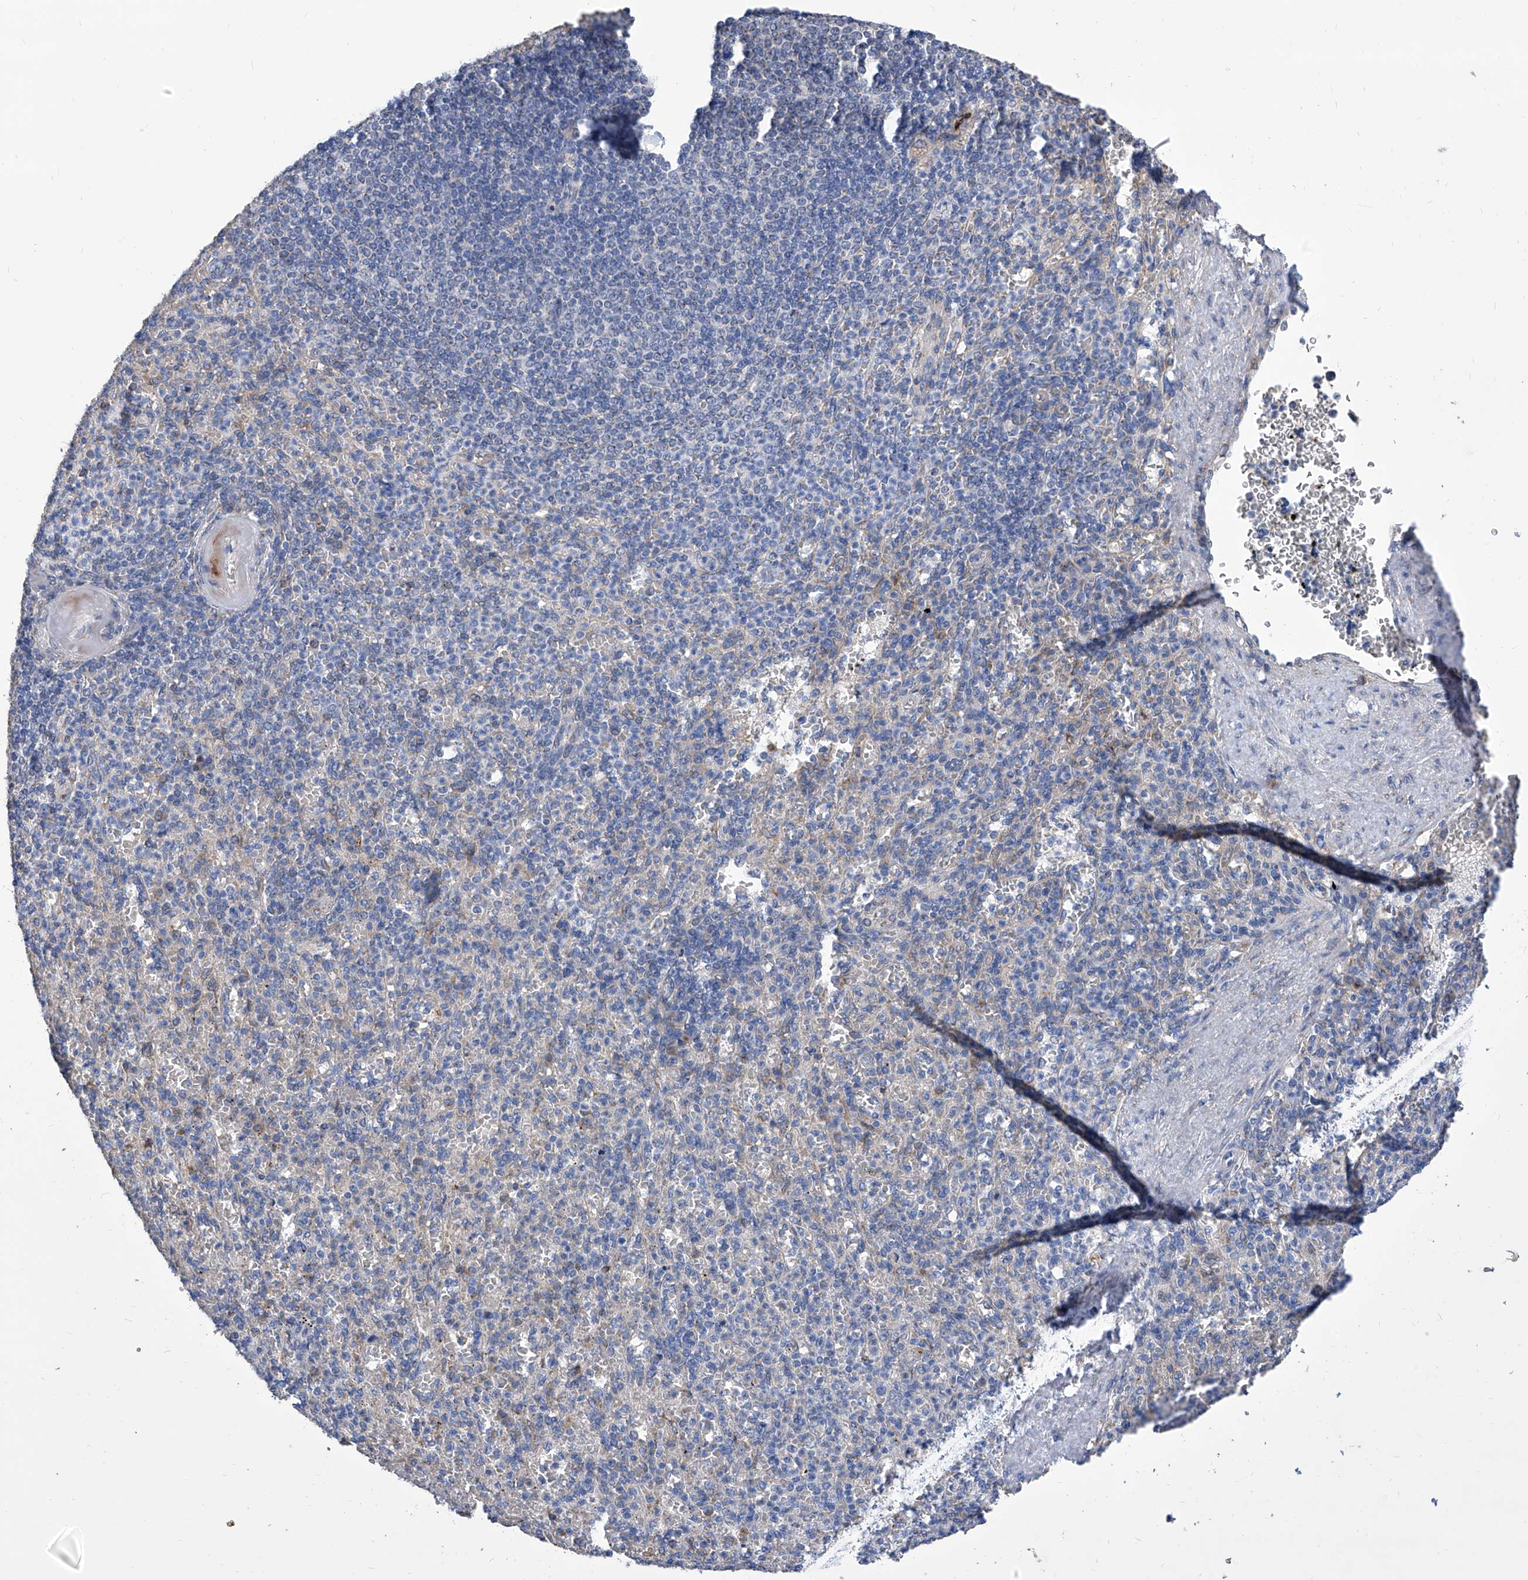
{"staining": {"intensity": "negative", "quantity": "none", "location": "none"}, "tissue": "spleen", "cell_type": "Cells in red pulp", "image_type": "normal", "snomed": [{"axis": "morphology", "description": "Normal tissue, NOS"}, {"axis": "topography", "description": "Spleen"}], "caption": "Protein analysis of benign spleen reveals no significant positivity in cells in red pulp.", "gene": "TJAP1", "patient": {"sex": "female", "age": 74}}